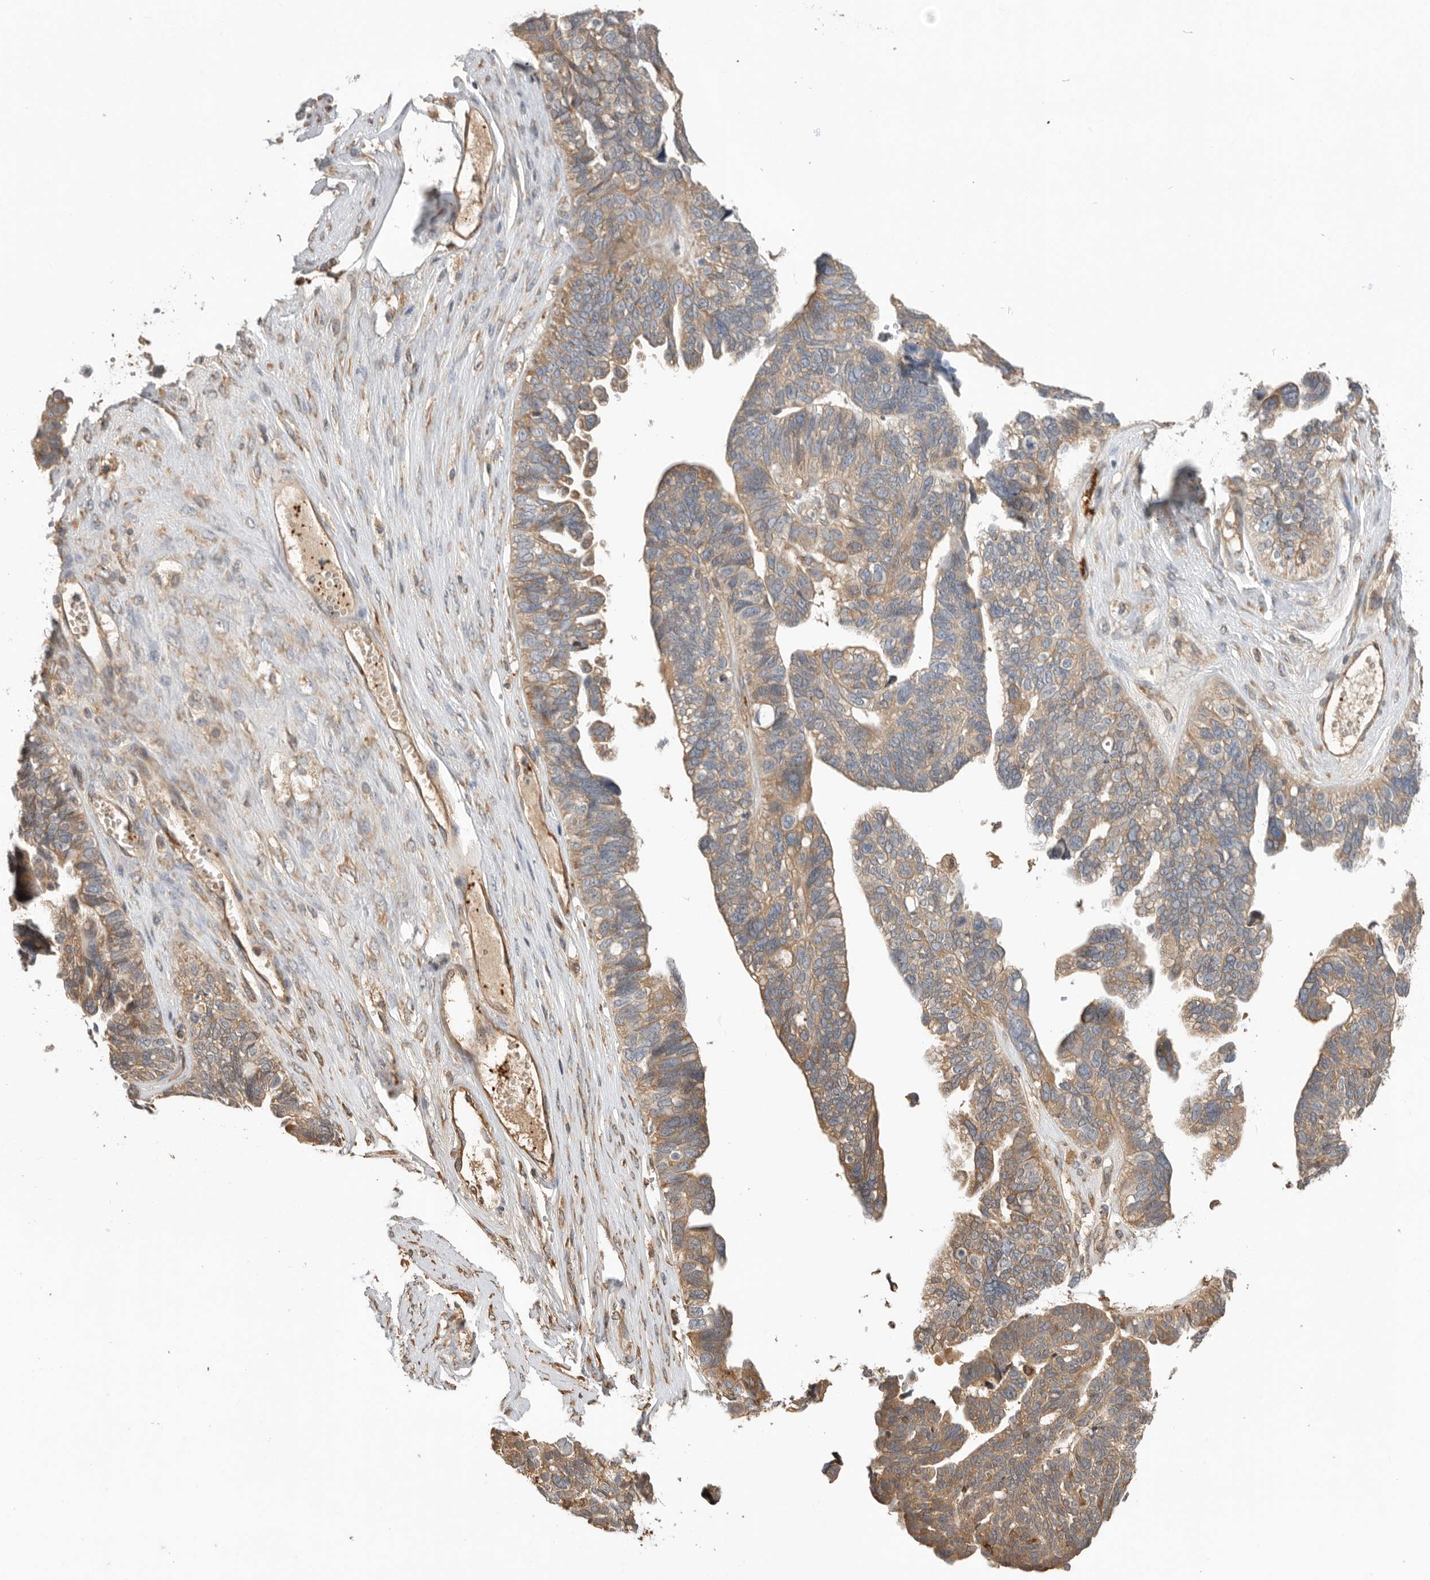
{"staining": {"intensity": "moderate", "quantity": ">75%", "location": "cytoplasmic/membranous"}, "tissue": "ovarian cancer", "cell_type": "Tumor cells", "image_type": "cancer", "snomed": [{"axis": "morphology", "description": "Cystadenocarcinoma, serous, NOS"}, {"axis": "topography", "description": "Ovary"}], "caption": "This histopathology image displays IHC staining of ovarian cancer (serous cystadenocarcinoma), with medium moderate cytoplasmic/membranous expression in approximately >75% of tumor cells.", "gene": "CDC42BPB", "patient": {"sex": "female", "age": 79}}